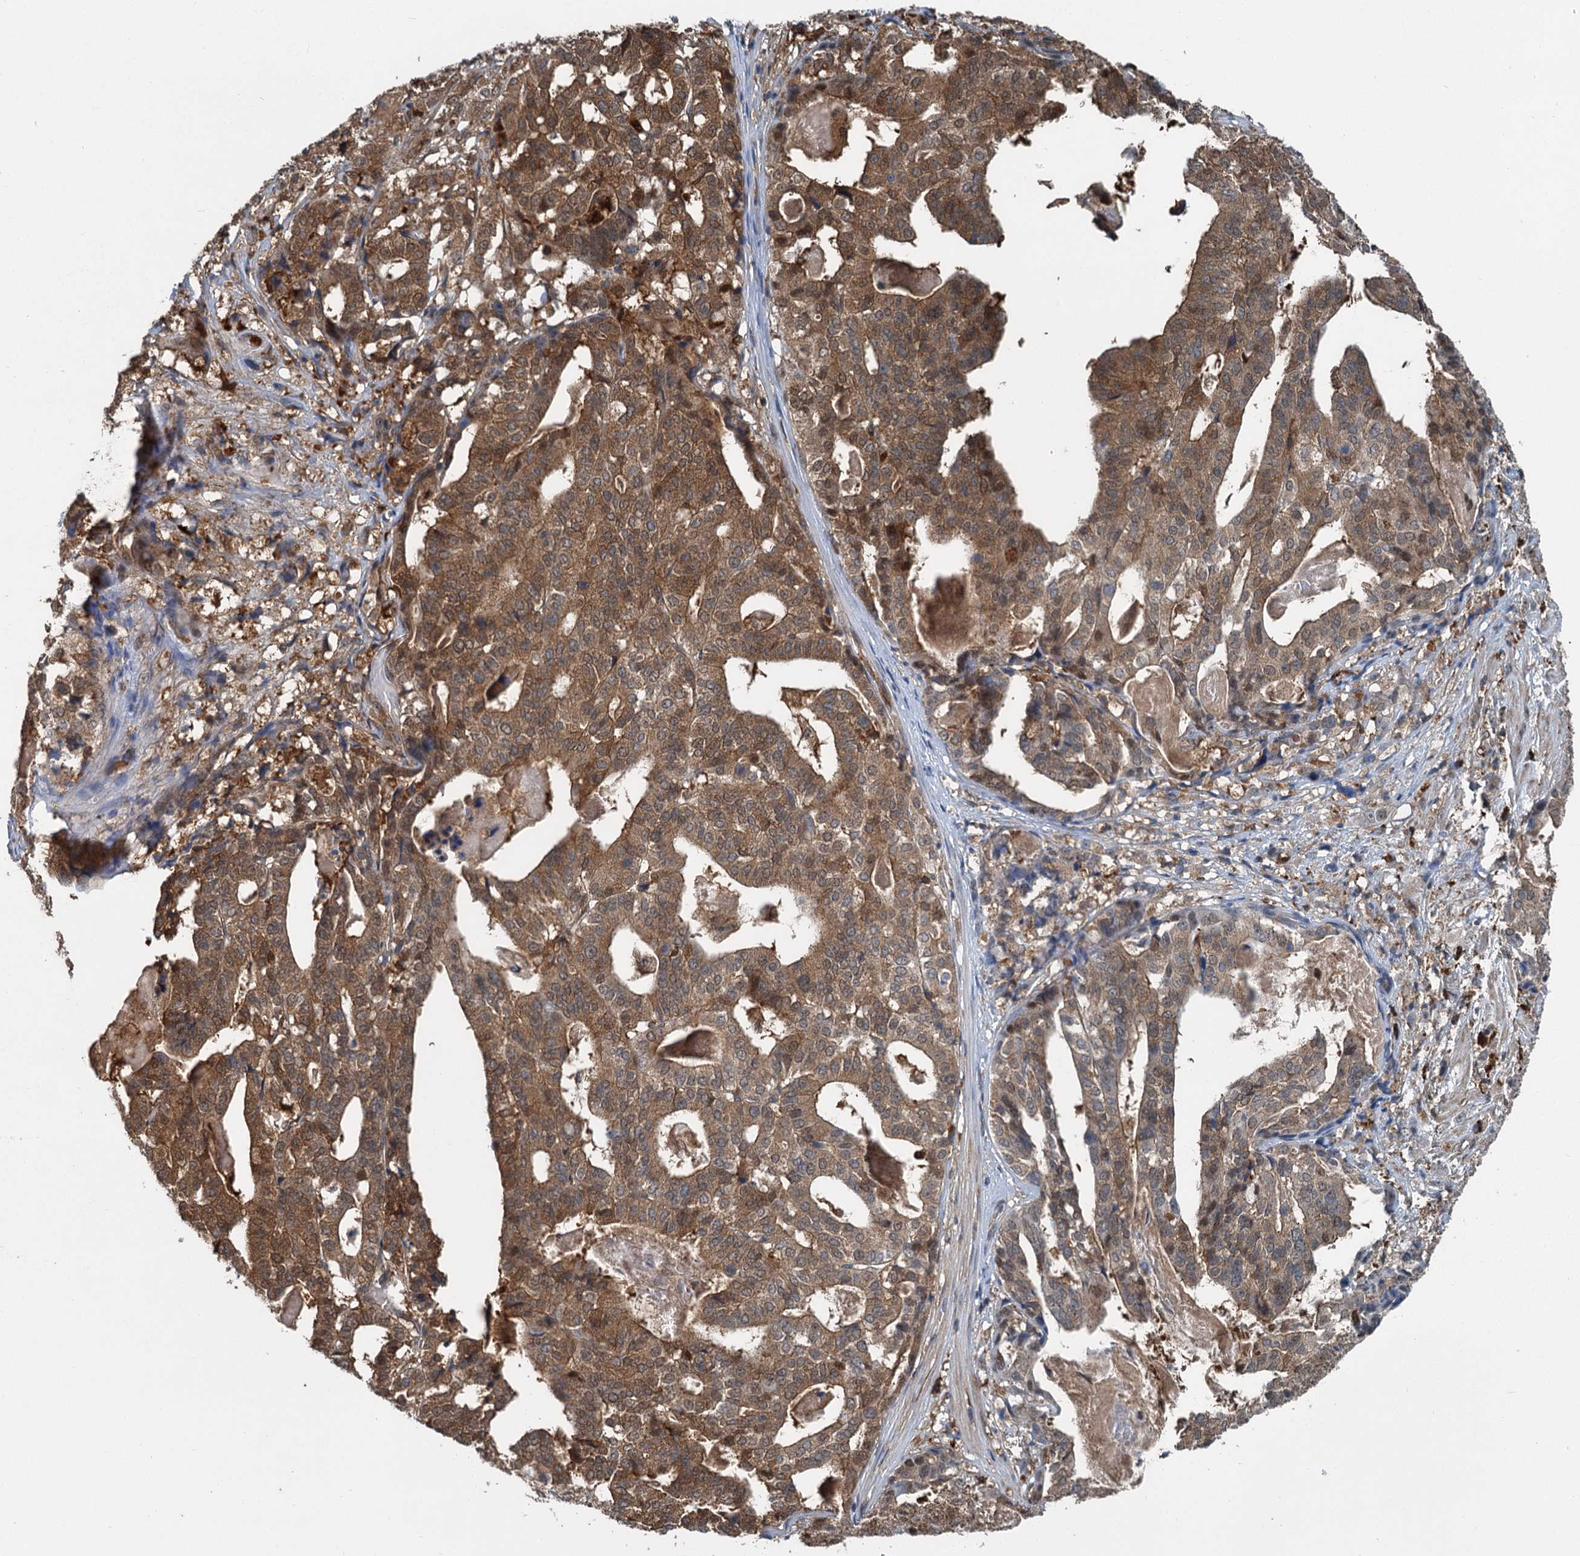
{"staining": {"intensity": "moderate", "quantity": ">75%", "location": "cytoplasmic/membranous"}, "tissue": "stomach cancer", "cell_type": "Tumor cells", "image_type": "cancer", "snomed": [{"axis": "morphology", "description": "Adenocarcinoma, NOS"}, {"axis": "topography", "description": "Stomach"}], "caption": "Immunohistochemistry (DAB) staining of human adenocarcinoma (stomach) shows moderate cytoplasmic/membranous protein positivity in about >75% of tumor cells. (brown staining indicates protein expression, while blue staining denotes nuclei).", "gene": "GPI", "patient": {"sex": "male", "age": 48}}